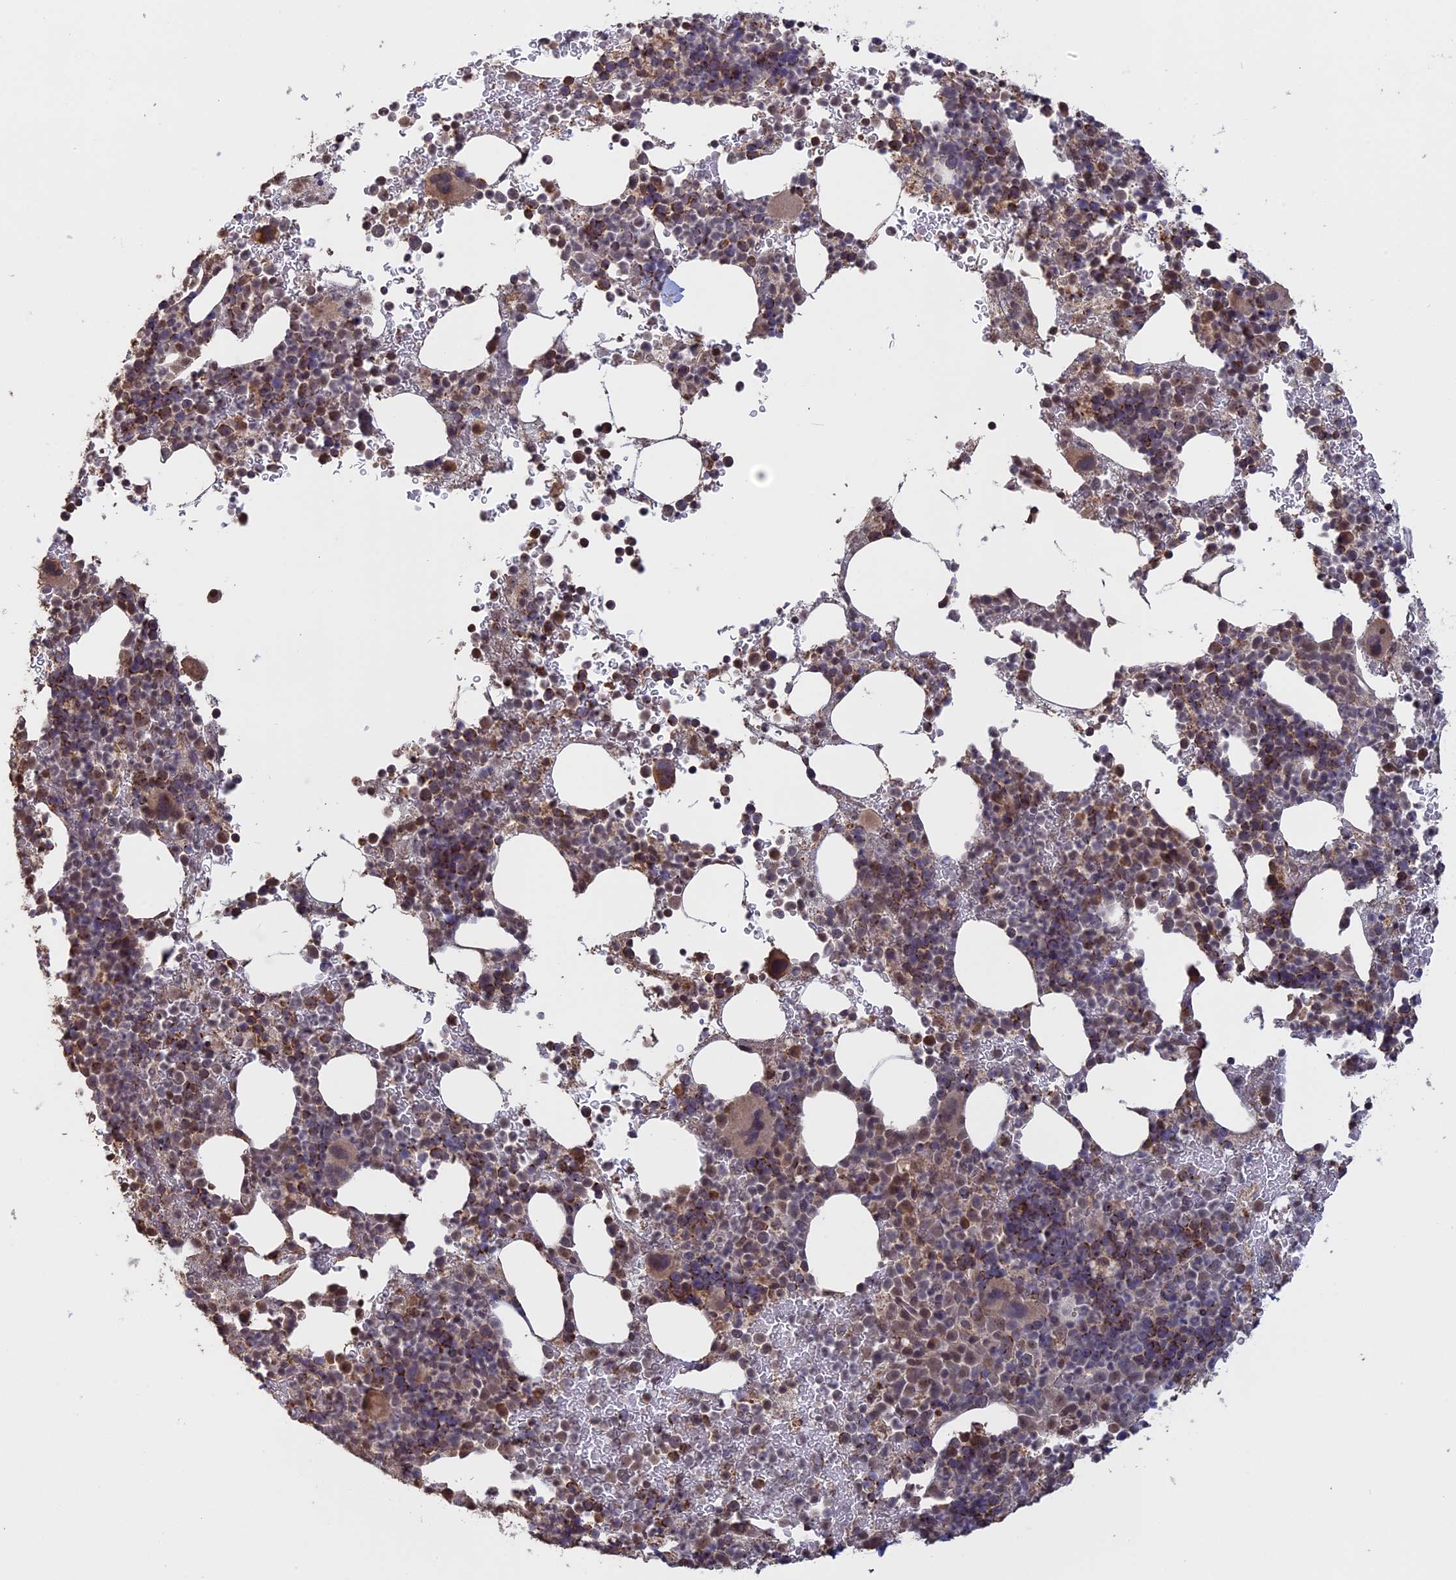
{"staining": {"intensity": "moderate", "quantity": "25%-75%", "location": "cytoplasmic/membranous,nuclear"}, "tissue": "bone marrow", "cell_type": "Hematopoietic cells", "image_type": "normal", "snomed": [{"axis": "morphology", "description": "Normal tissue, NOS"}, {"axis": "topography", "description": "Bone marrow"}], "caption": "Protein positivity by immunohistochemistry (IHC) reveals moderate cytoplasmic/membranous,nuclear positivity in approximately 25%-75% of hematopoietic cells in normal bone marrow. (brown staining indicates protein expression, while blue staining denotes nuclei).", "gene": "FAM210B", "patient": {"sex": "female", "age": 82}}